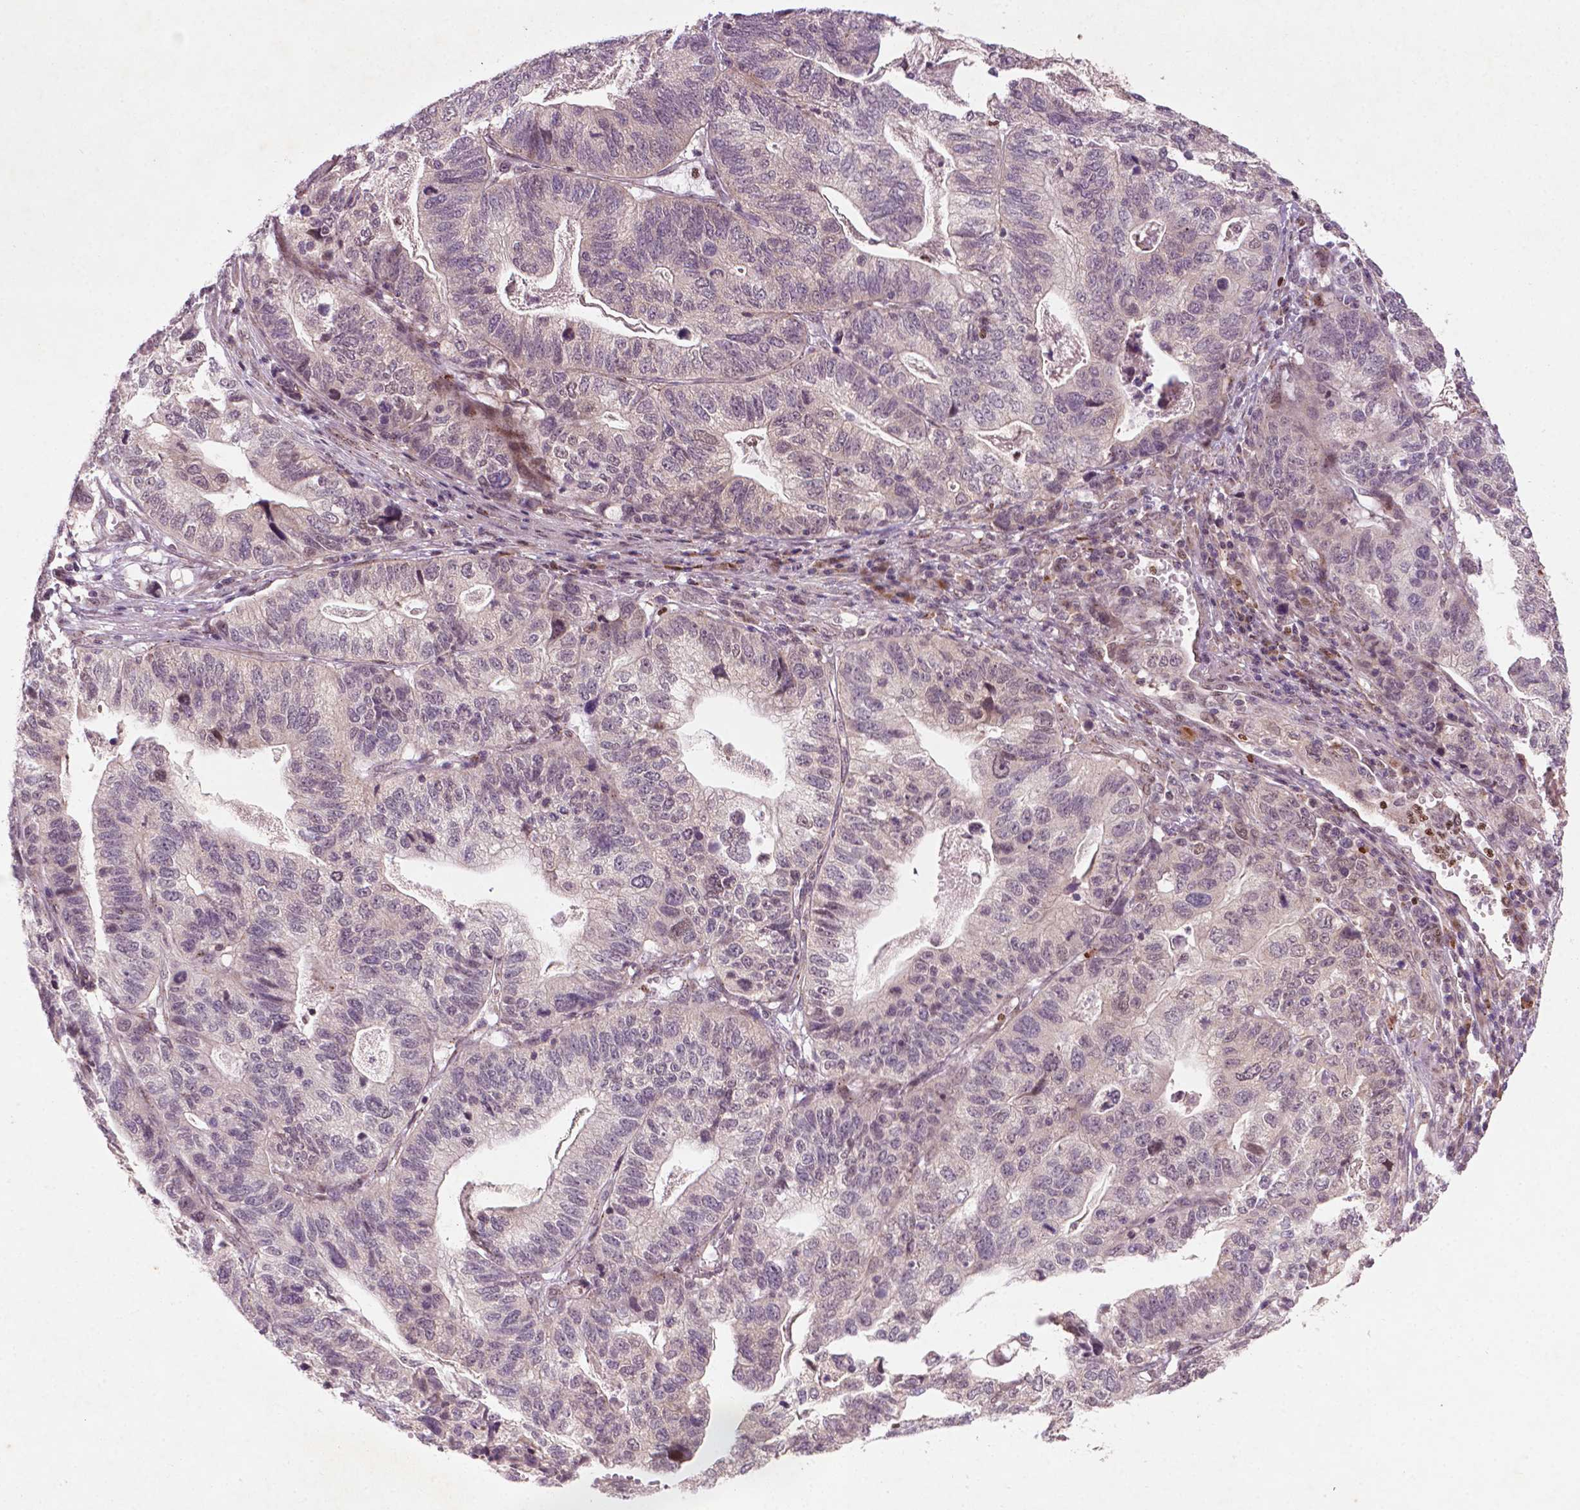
{"staining": {"intensity": "negative", "quantity": "none", "location": "none"}, "tissue": "stomach cancer", "cell_type": "Tumor cells", "image_type": "cancer", "snomed": [{"axis": "morphology", "description": "Adenocarcinoma, NOS"}, {"axis": "topography", "description": "Stomach, upper"}], "caption": "There is no significant expression in tumor cells of adenocarcinoma (stomach).", "gene": "NFAT5", "patient": {"sex": "female", "age": 67}}